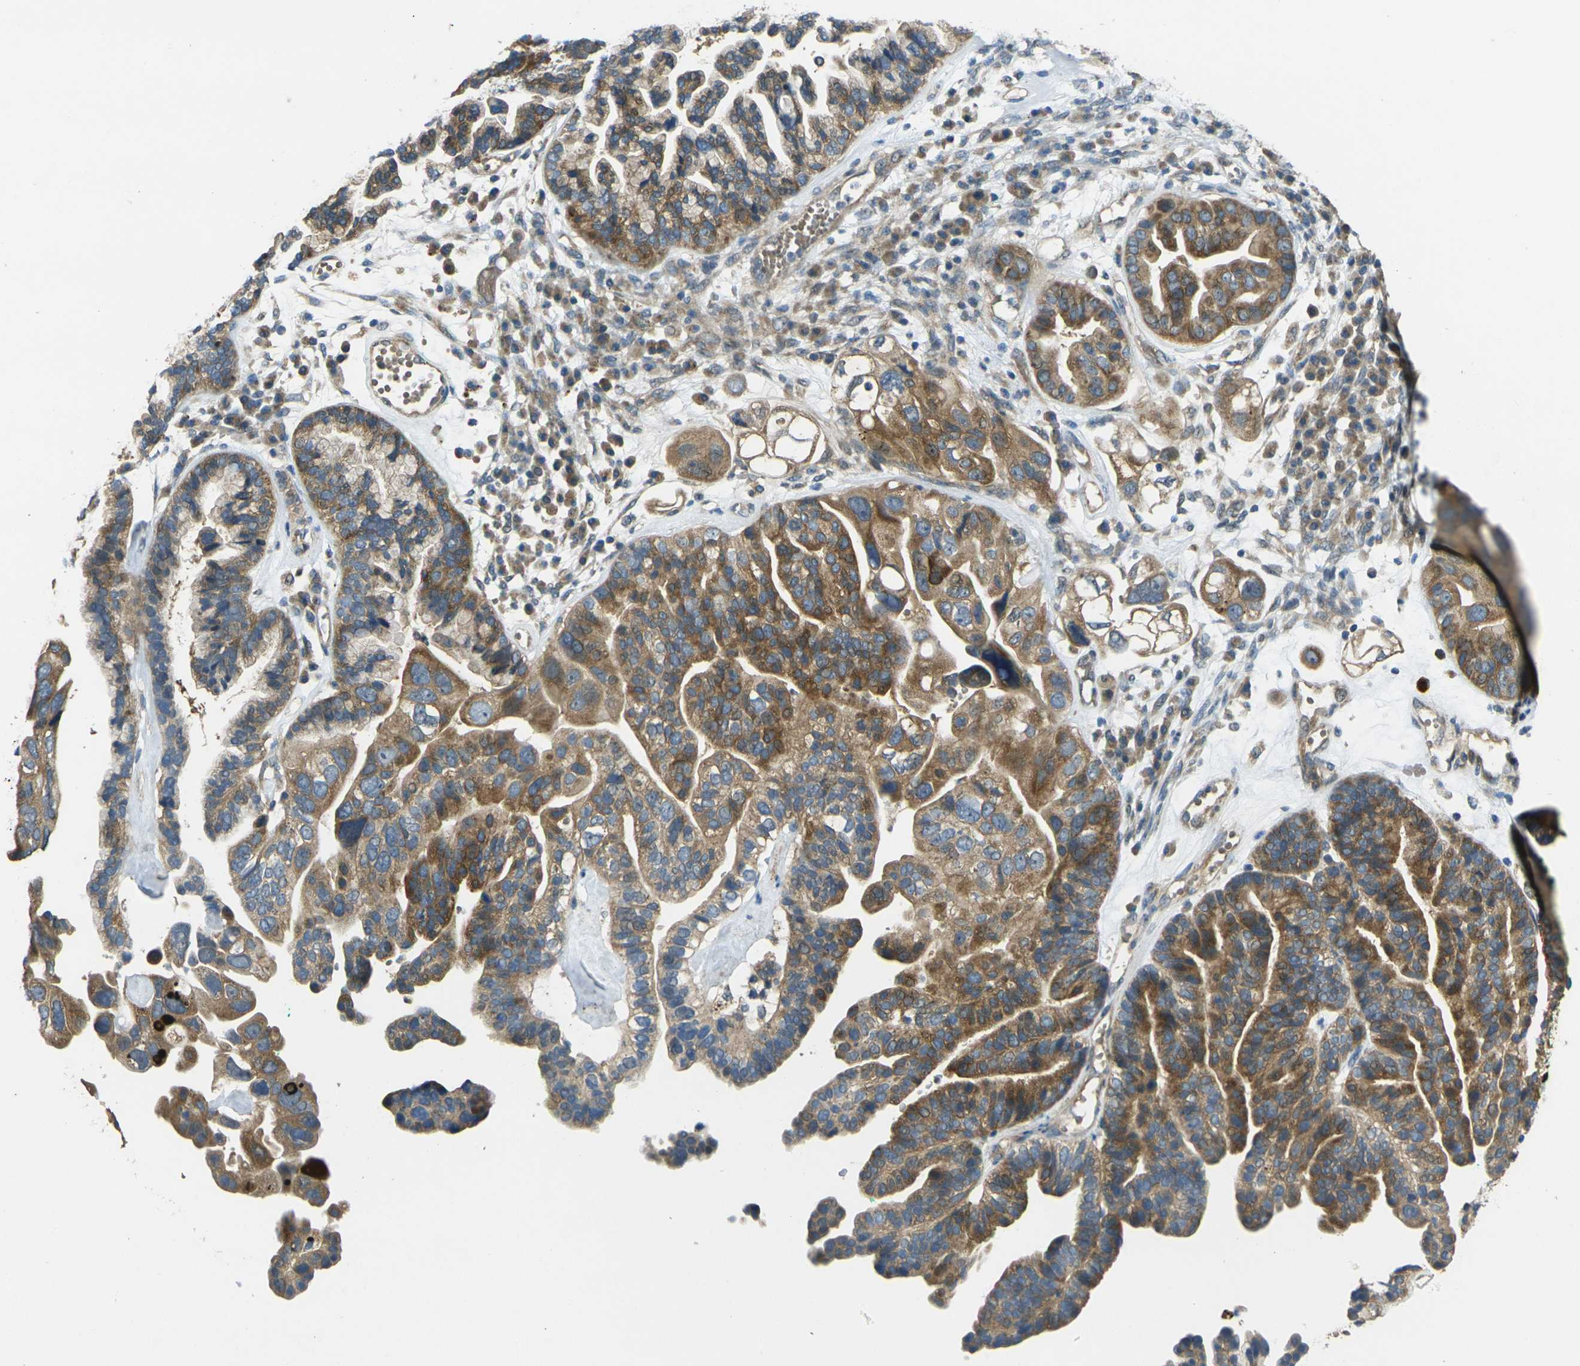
{"staining": {"intensity": "moderate", "quantity": ">75%", "location": "cytoplasmic/membranous"}, "tissue": "ovarian cancer", "cell_type": "Tumor cells", "image_type": "cancer", "snomed": [{"axis": "morphology", "description": "Cystadenocarcinoma, serous, NOS"}, {"axis": "topography", "description": "Ovary"}], "caption": "Protein expression analysis of ovarian serous cystadenocarcinoma reveals moderate cytoplasmic/membranous positivity in about >75% of tumor cells.", "gene": "GNA12", "patient": {"sex": "female", "age": 56}}